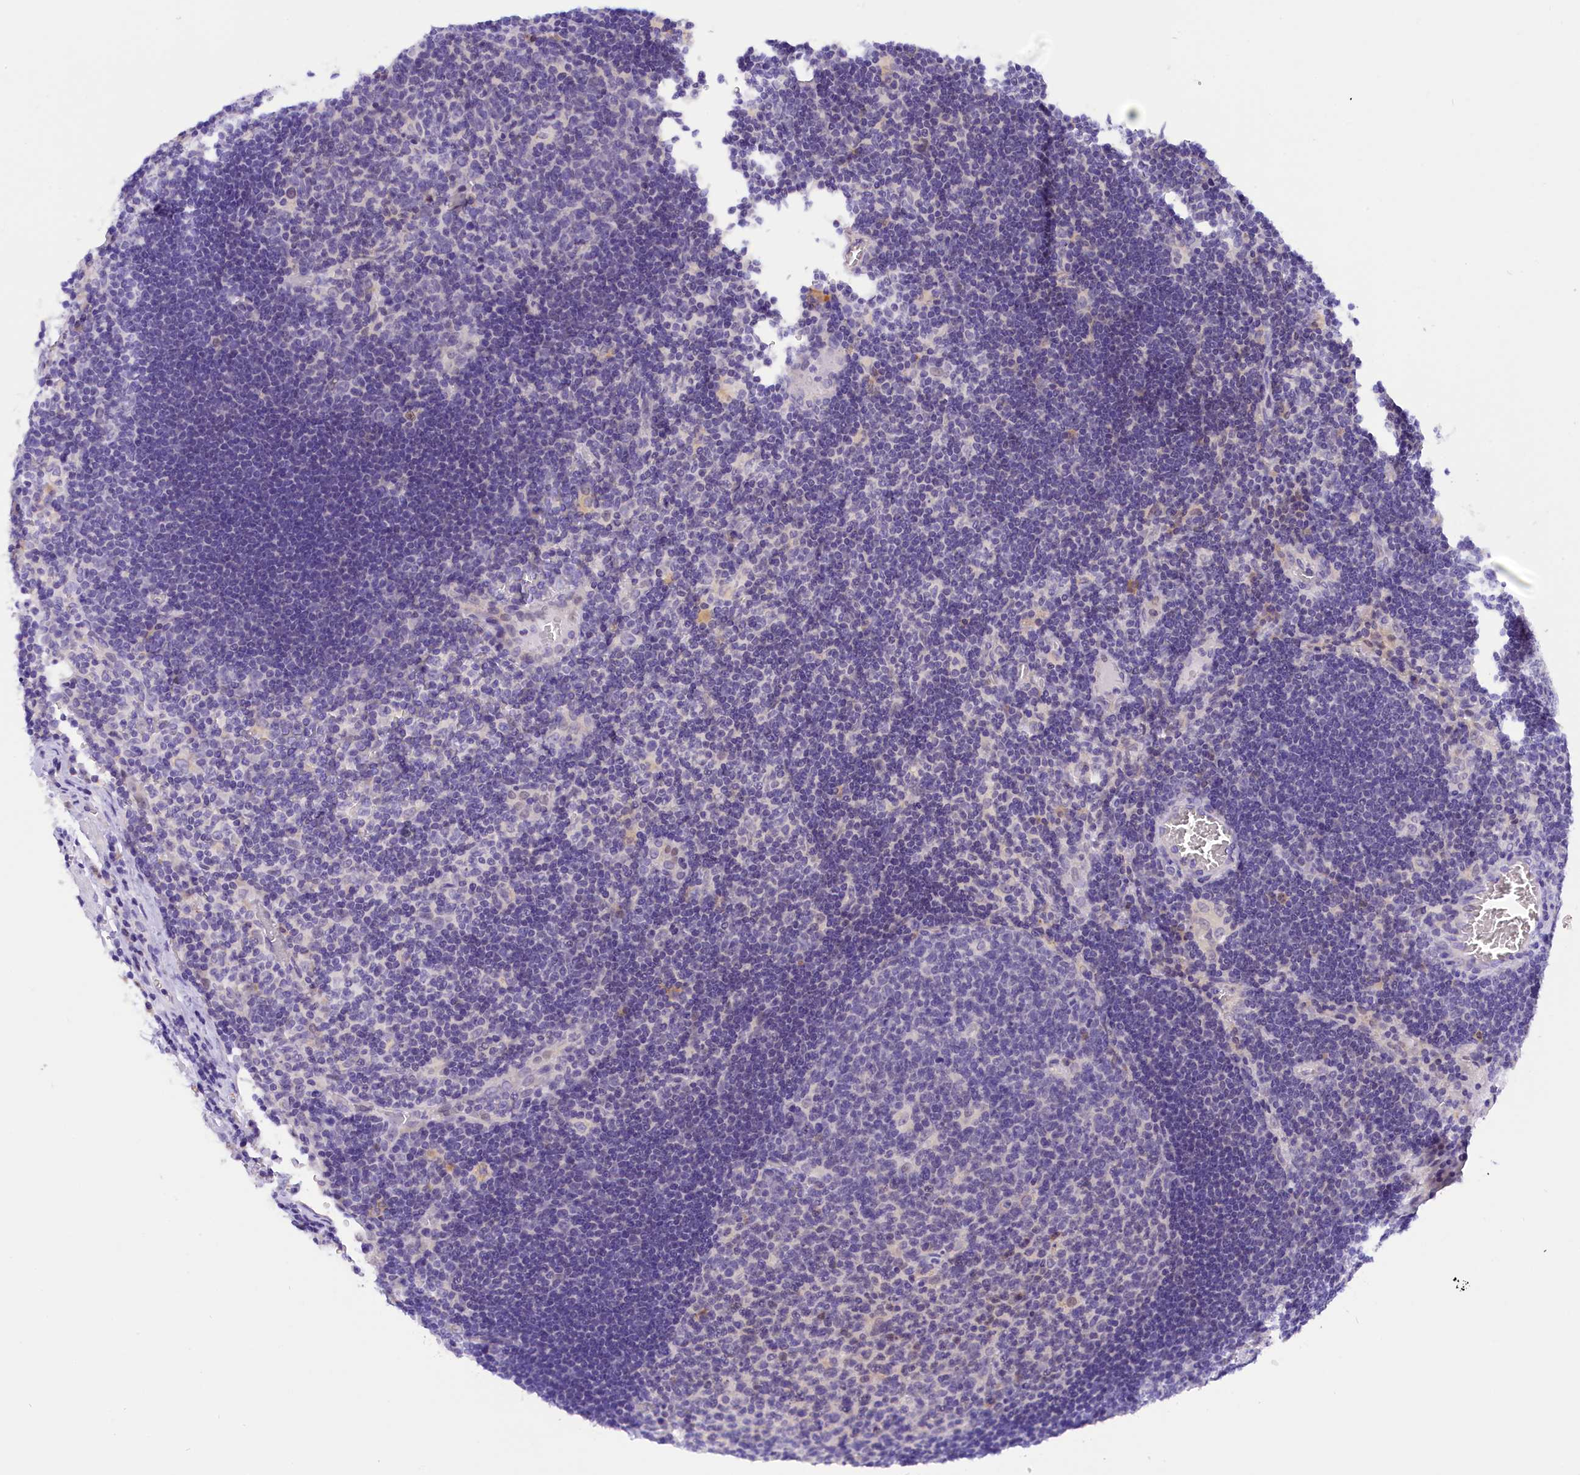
{"staining": {"intensity": "negative", "quantity": "none", "location": "none"}, "tissue": "lymph node", "cell_type": "Germinal center cells", "image_type": "normal", "snomed": [{"axis": "morphology", "description": "Normal tissue, NOS"}, {"axis": "topography", "description": "Lymph node"}], "caption": "The IHC photomicrograph has no significant positivity in germinal center cells of lymph node.", "gene": "COL6A5", "patient": {"sex": "female", "age": 73}}